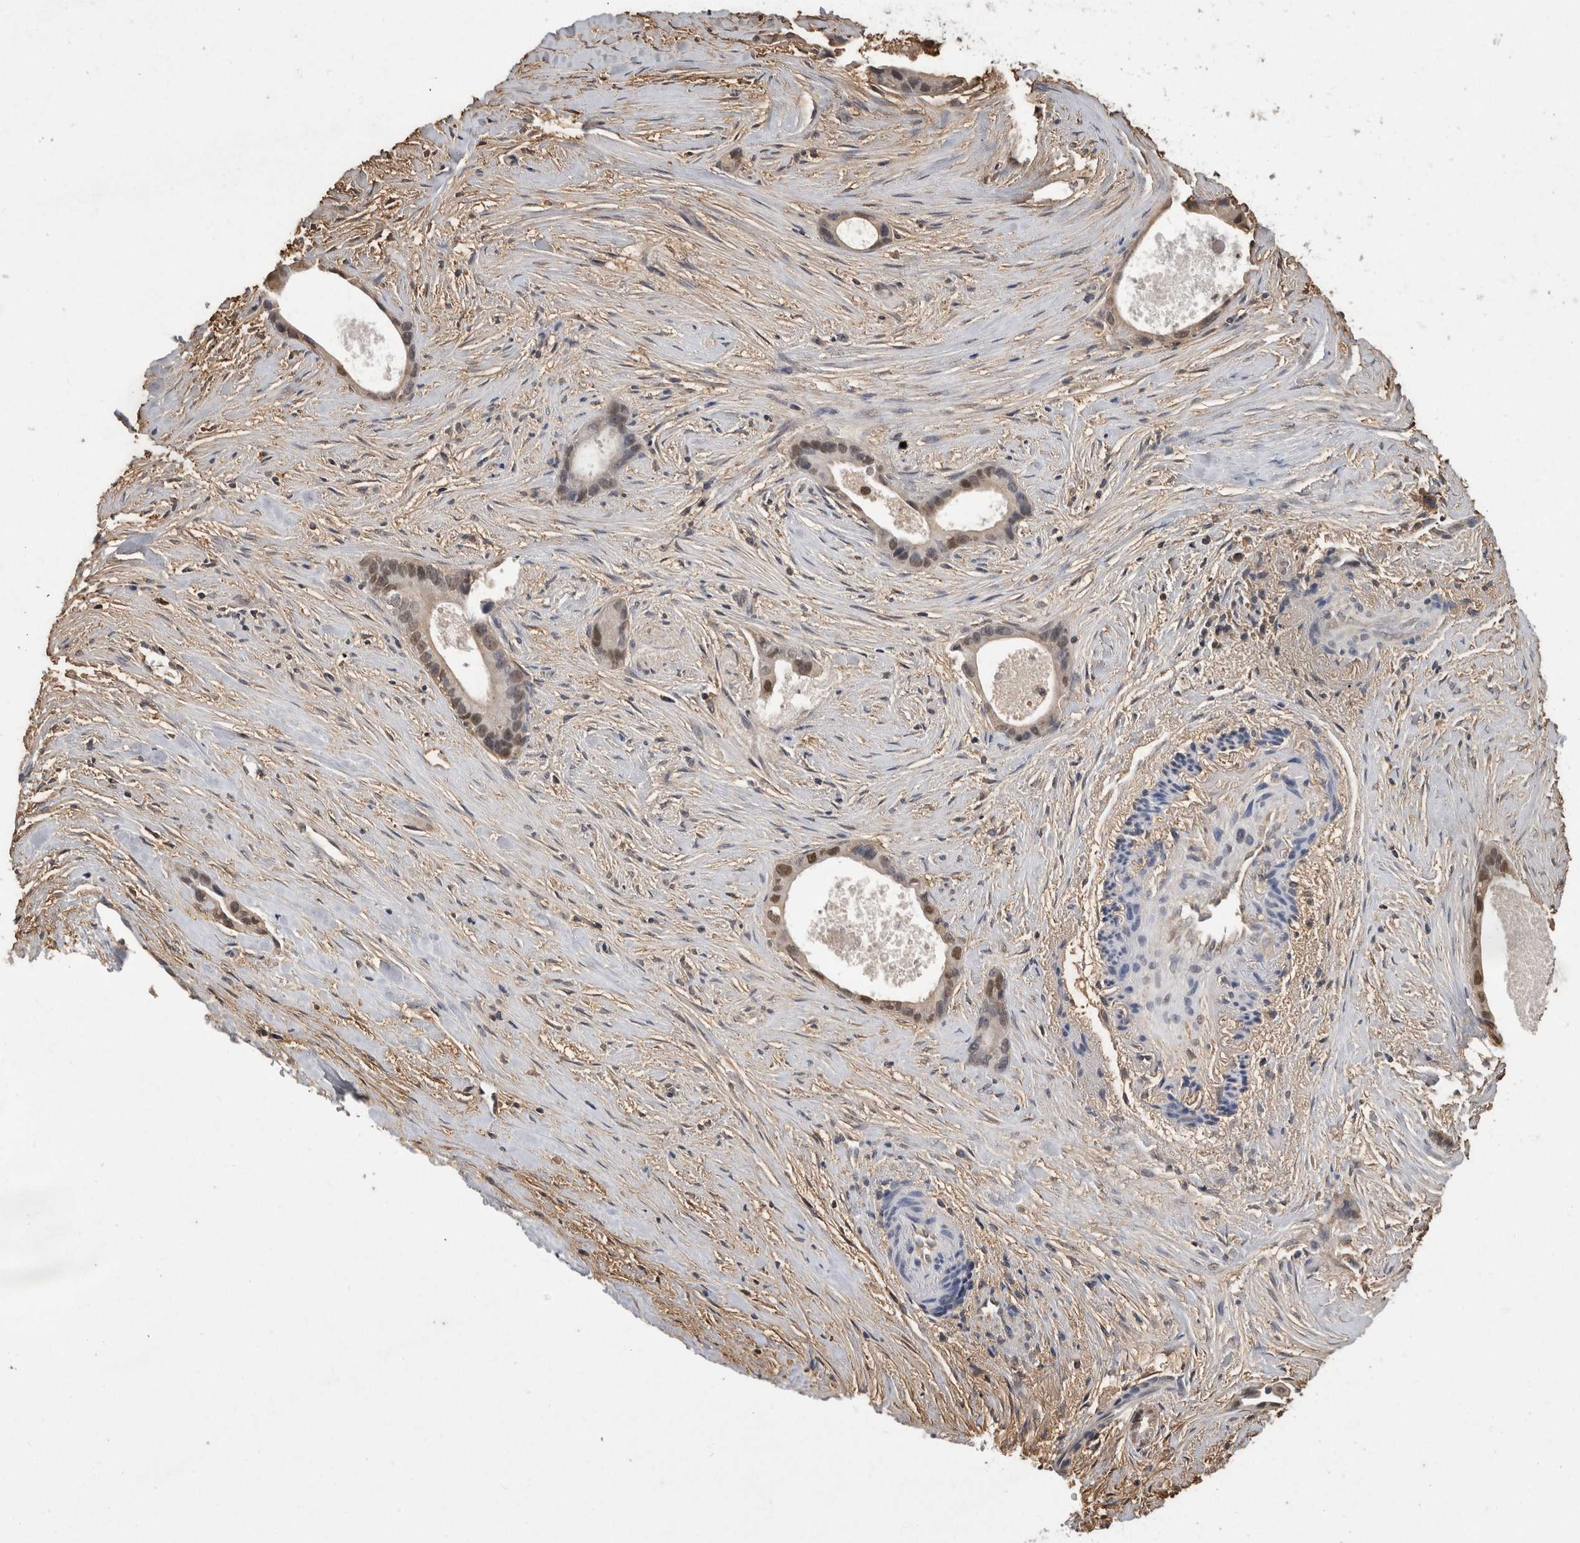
{"staining": {"intensity": "weak", "quantity": "25%-75%", "location": "nuclear"}, "tissue": "liver cancer", "cell_type": "Tumor cells", "image_type": "cancer", "snomed": [{"axis": "morphology", "description": "Cholangiocarcinoma"}, {"axis": "topography", "description": "Liver"}], "caption": "There is low levels of weak nuclear staining in tumor cells of liver cancer, as demonstrated by immunohistochemical staining (brown color).", "gene": "PREP", "patient": {"sex": "female", "age": 55}}